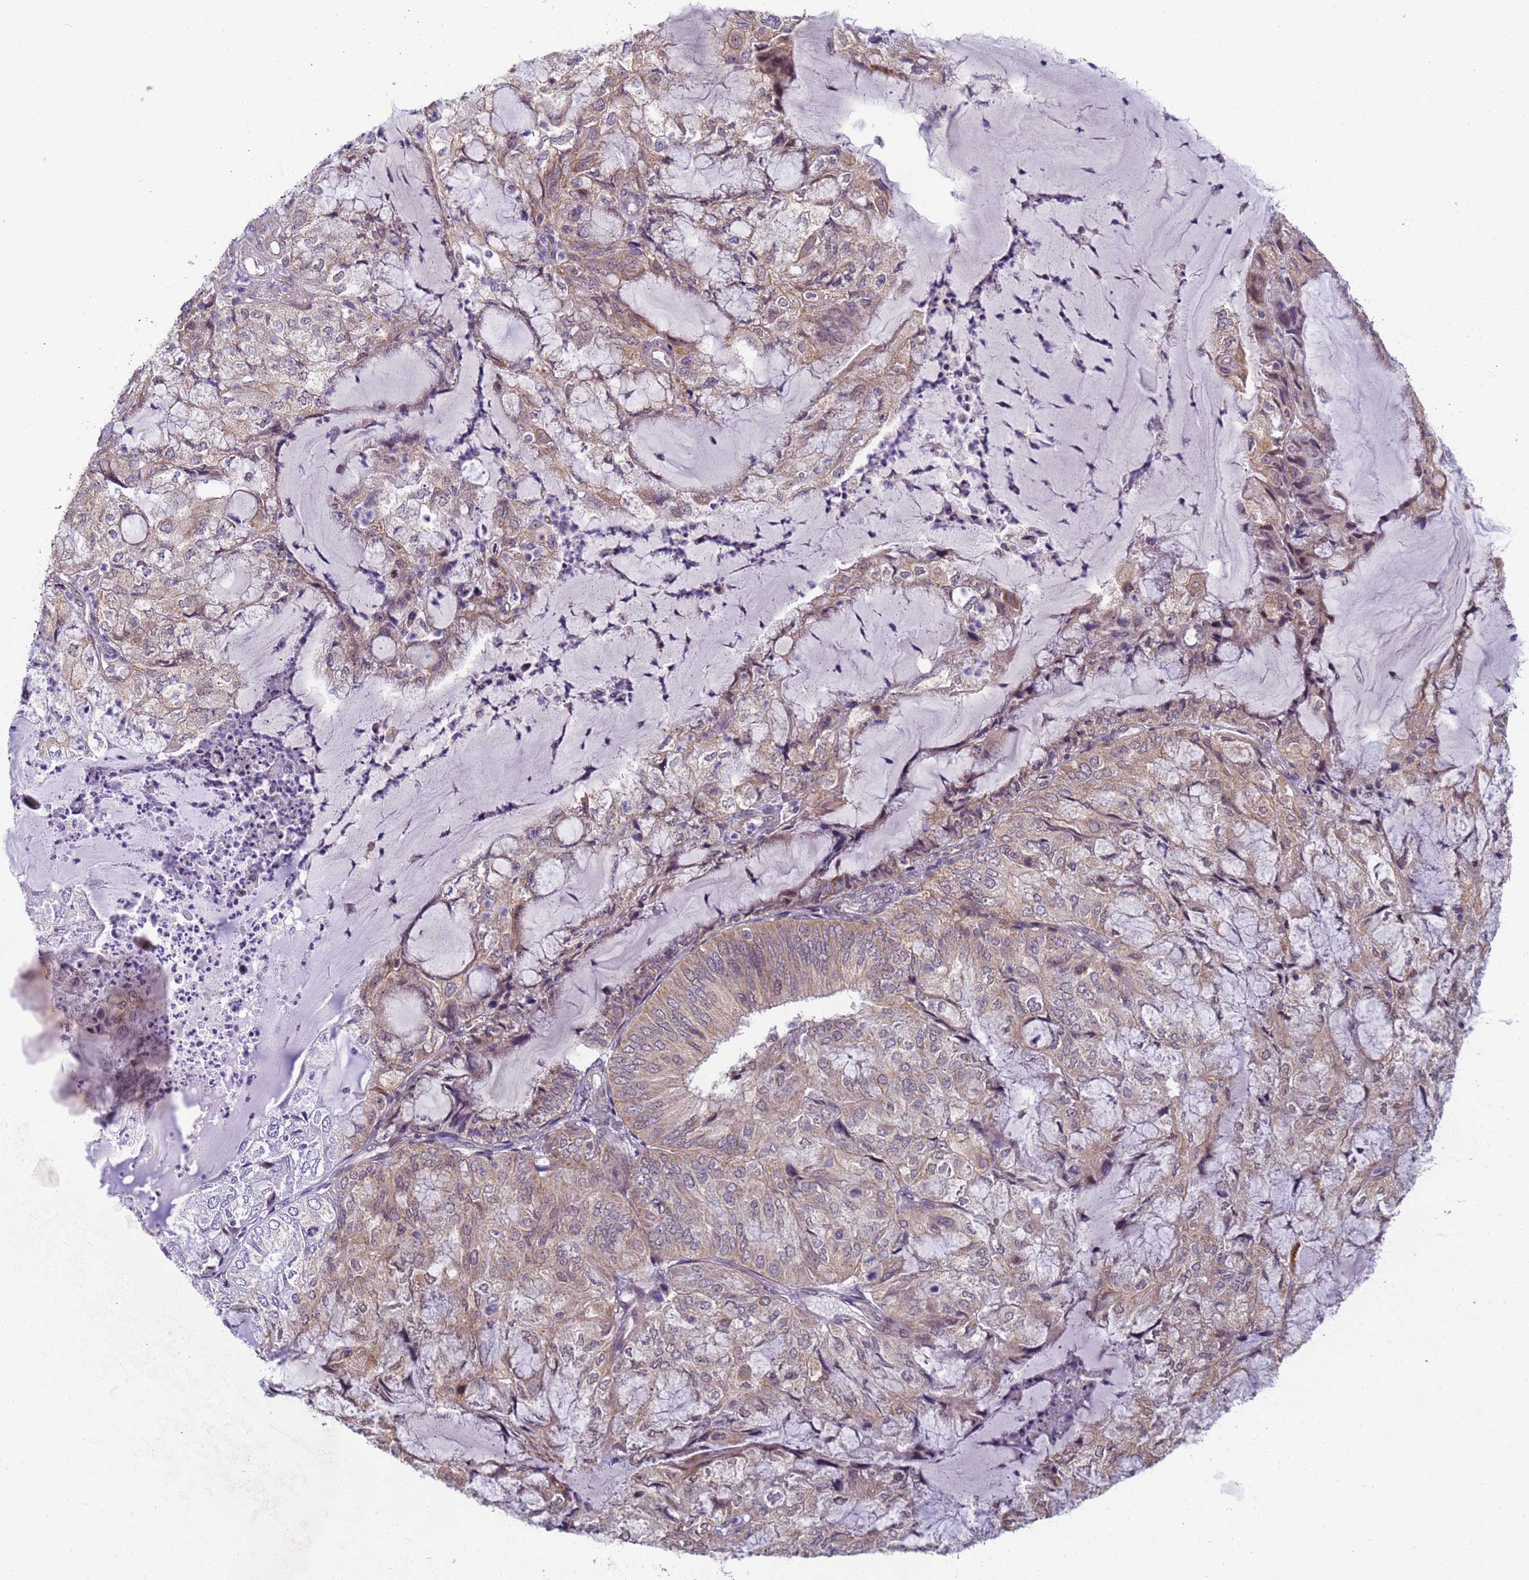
{"staining": {"intensity": "weak", "quantity": "25%-75%", "location": "cytoplasmic/membranous"}, "tissue": "endometrial cancer", "cell_type": "Tumor cells", "image_type": "cancer", "snomed": [{"axis": "morphology", "description": "Adenocarcinoma, NOS"}, {"axis": "topography", "description": "Endometrium"}], "caption": "Adenocarcinoma (endometrial) stained with a protein marker displays weak staining in tumor cells.", "gene": "RAPGEF3", "patient": {"sex": "female", "age": 81}}